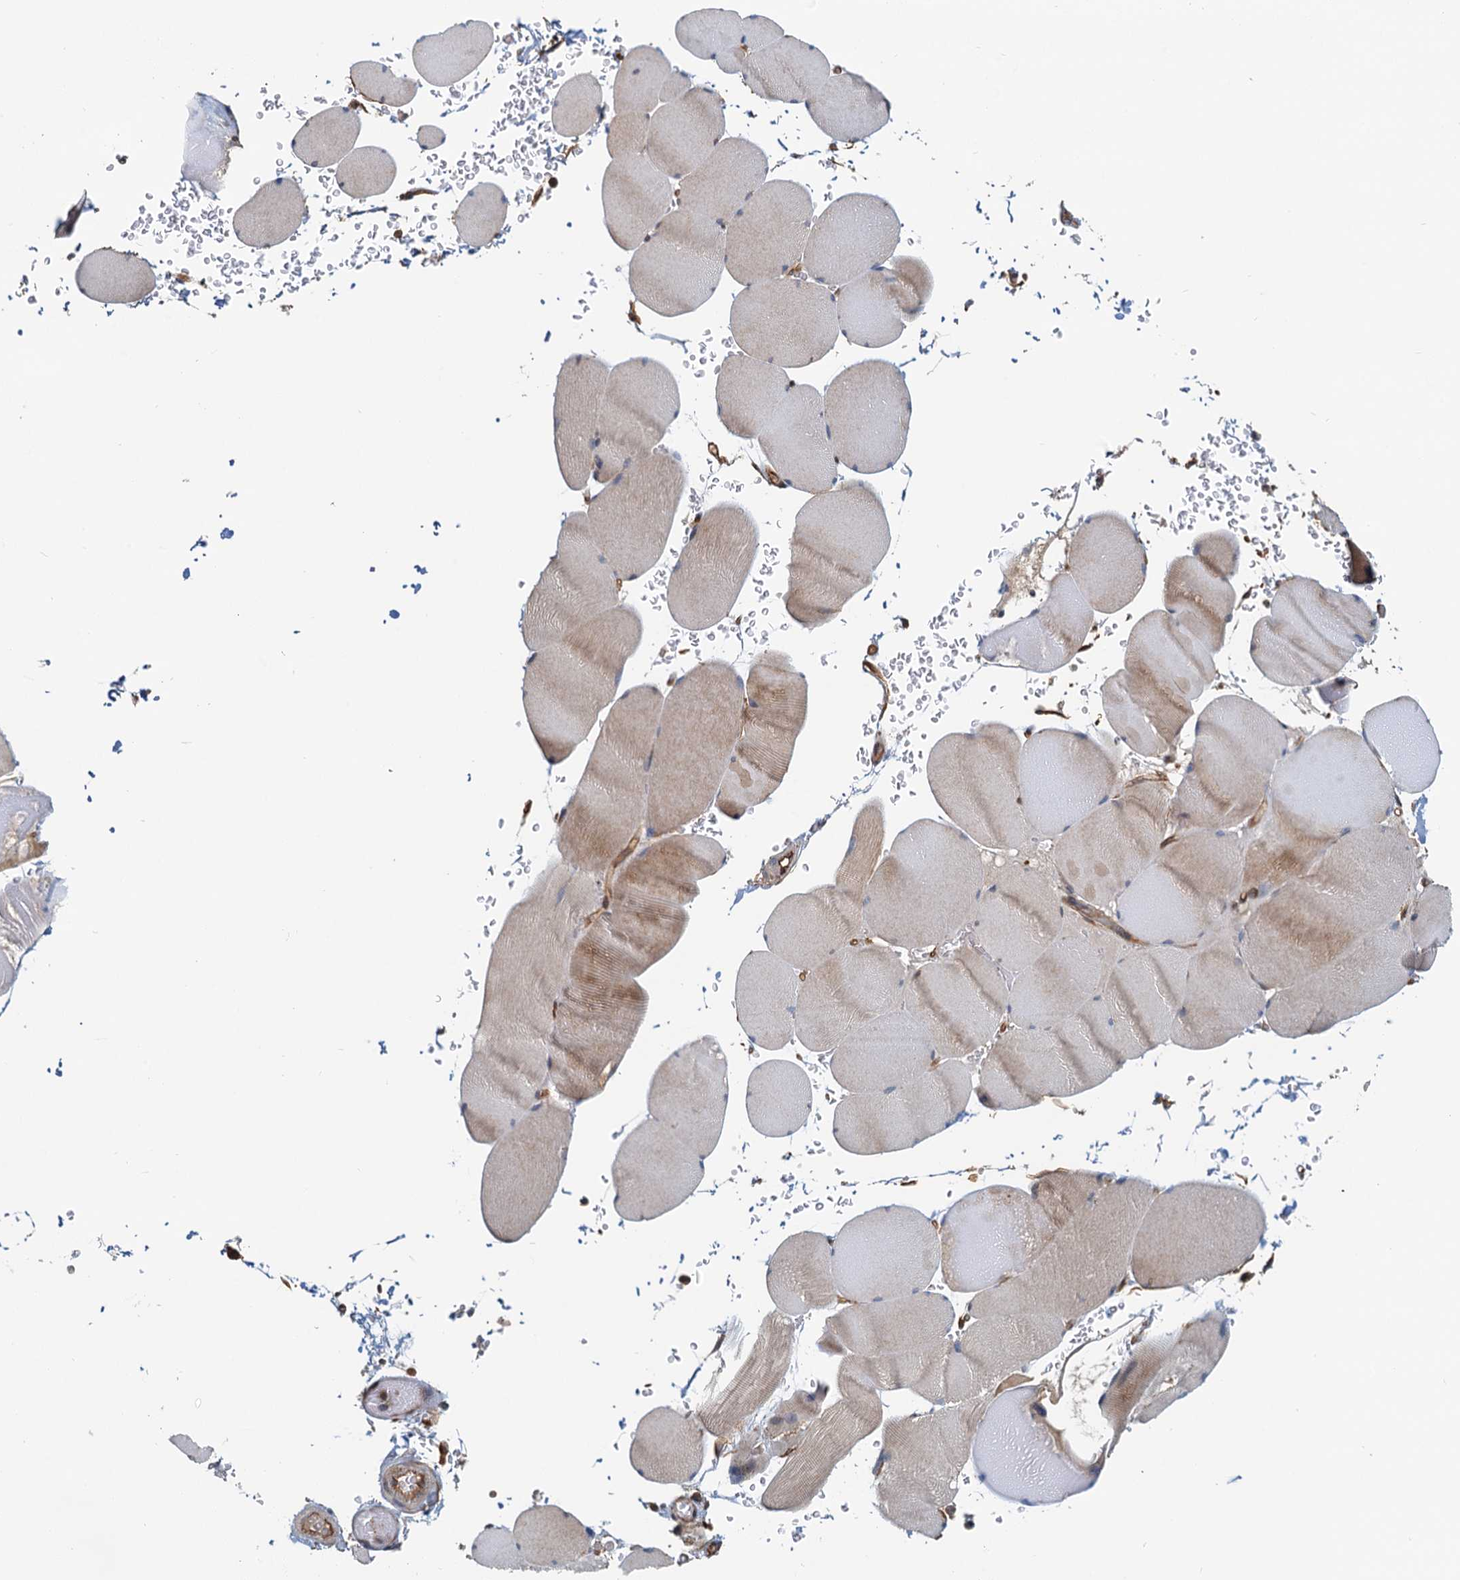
{"staining": {"intensity": "weak", "quantity": "25%-75%", "location": "cytoplasmic/membranous"}, "tissue": "skeletal muscle", "cell_type": "Myocytes", "image_type": "normal", "snomed": [{"axis": "morphology", "description": "Normal tissue, NOS"}, {"axis": "topography", "description": "Skeletal muscle"}, {"axis": "topography", "description": "Head-Neck"}], "caption": "IHC histopathology image of normal skeletal muscle: human skeletal muscle stained using immunohistochemistry (IHC) shows low levels of weak protein expression localized specifically in the cytoplasmic/membranous of myocytes, appearing as a cytoplasmic/membranous brown color.", "gene": "NIPAL3", "patient": {"sex": "male", "age": 66}}